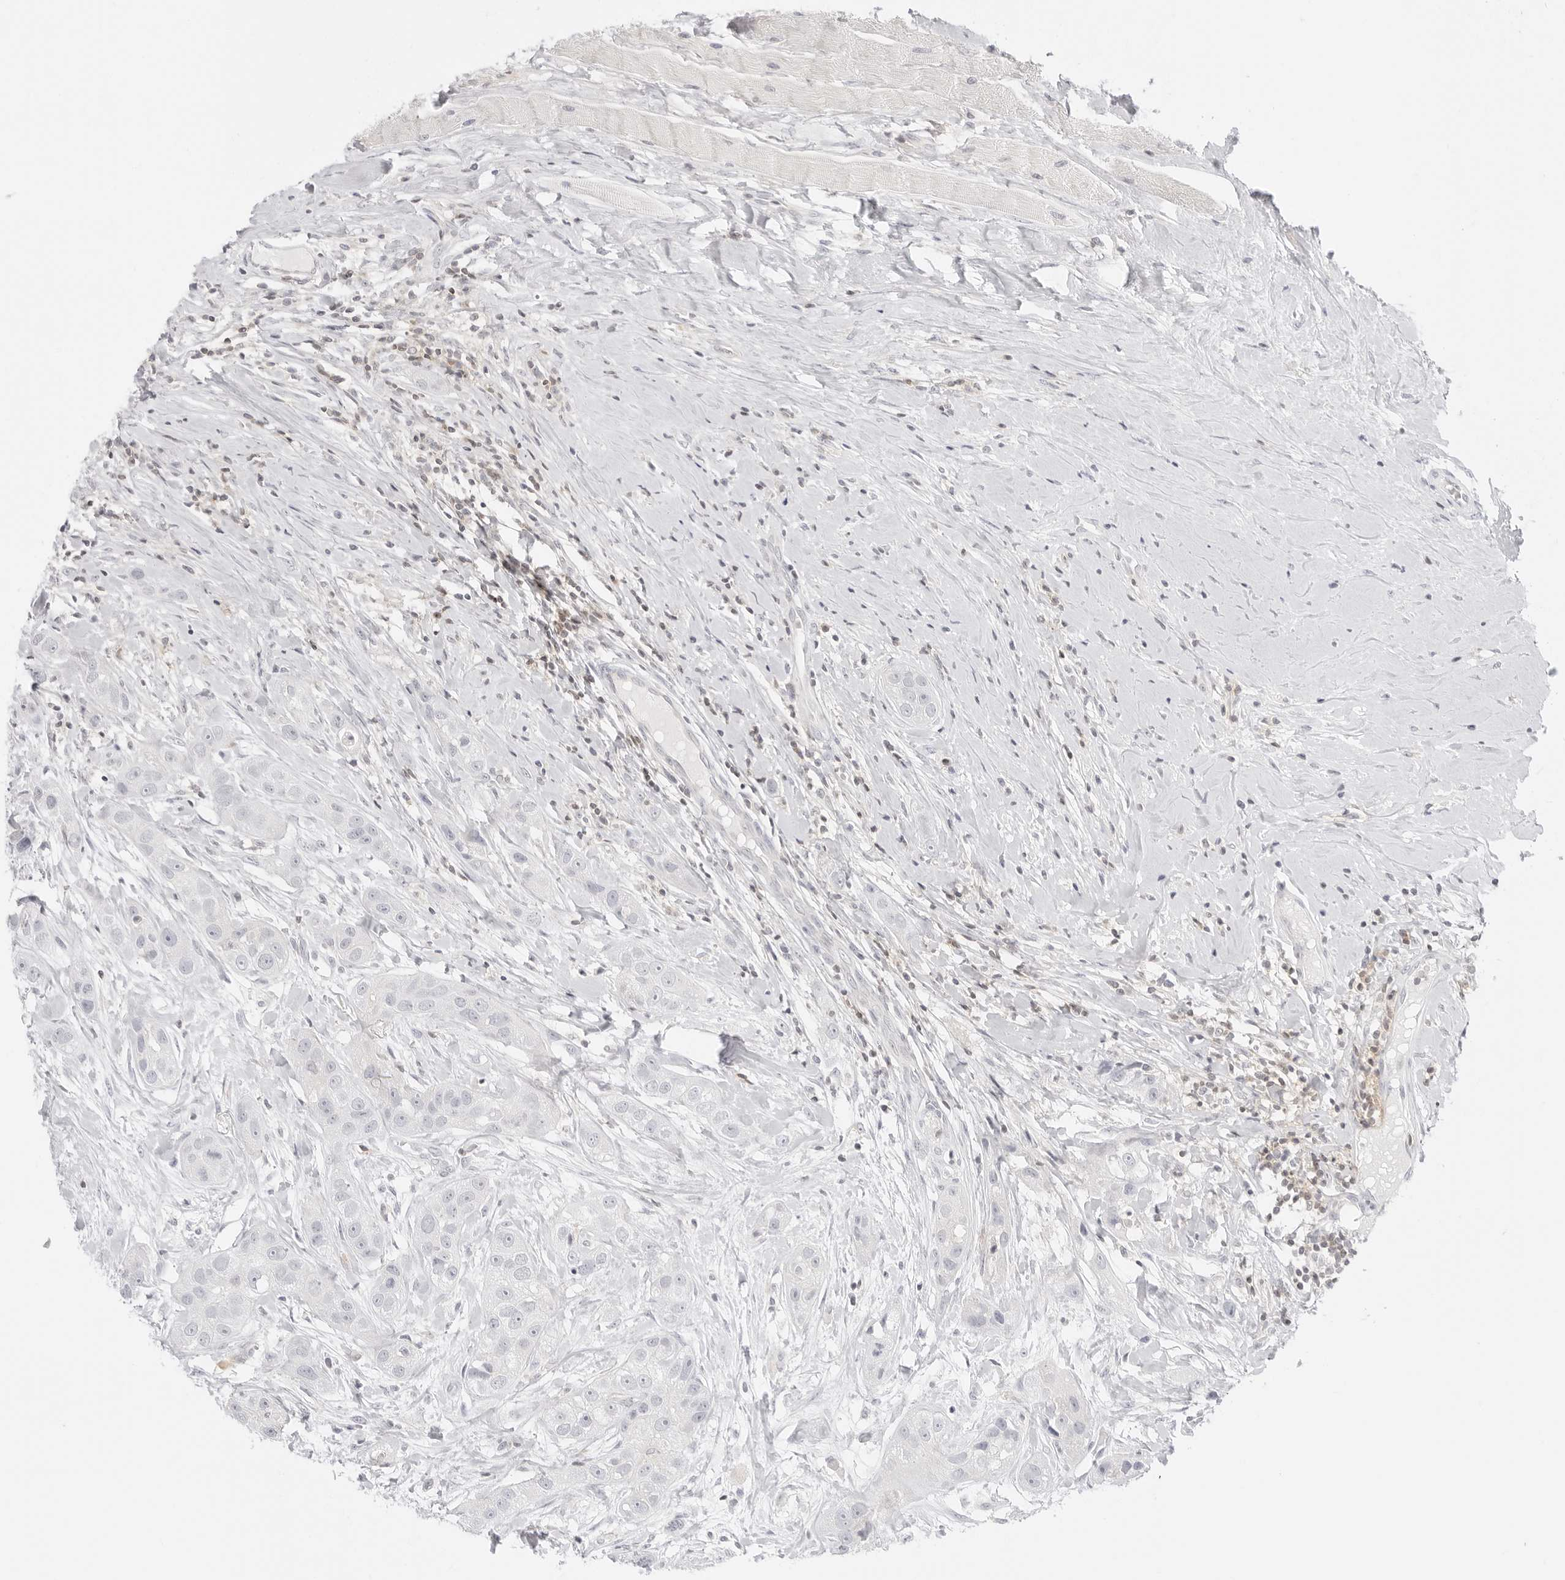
{"staining": {"intensity": "negative", "quantity": "none", "location": "none"}, "tissue": "head and neck cancer", "cell_type": "Tumor cells", "image_type": "cancer", "snomed": [{"axis": "morphology", "description": "Normal tissue, NOS"}, {"axis": "morphology", "description": "Squamous cell carcinoma, NOS"}, {"axis": "topography", "description": "Skeletal muscle"}, {"axis": "topography", "description": "Head-Neck"}], "caption": "A histopathology image of human head and neck cancer is negative for staining in tumor cells.", "gene": "TNFRSF14", "patient": {"sex": "male", "age": 51}}